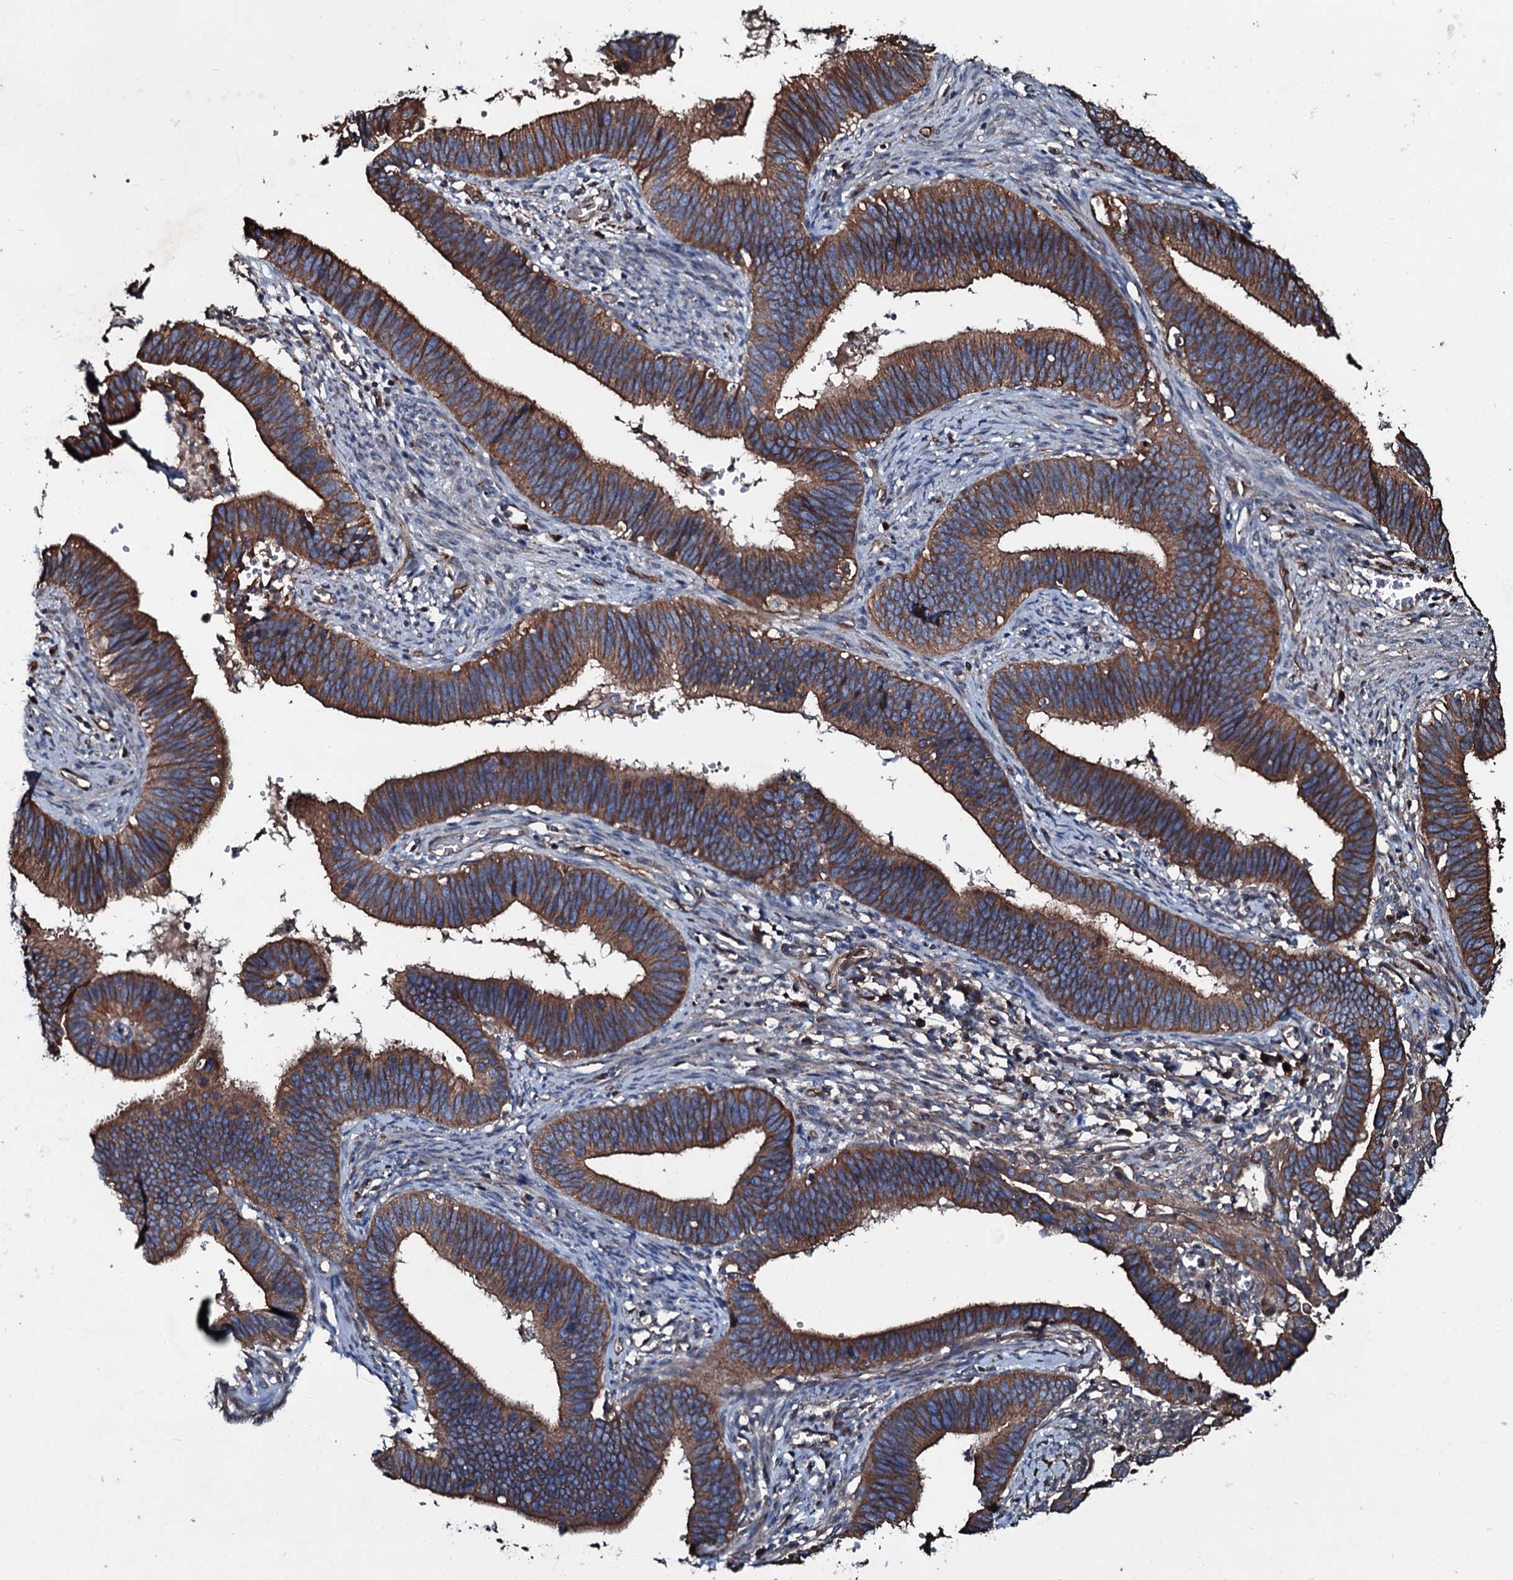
{"staining": {"intensity": "moderate", "quantity": ">75%", "location": "cytoplasmic/membranous"}, "tissue": "cervical cancer", "cell_type": "Tumor cells", "image_type": "cancer", "snomed": [{"axis": "morphology", "description": "Adenocarcinoma, NOS"}, {"axis": "topography", "description": "Cervix"}], "caption": "A micrograph of human cervical cancer (adenocarcinoma) stained for a protein exhibits moderate cytoplasmic/membranous brown staining in tumor cells.", "gene": "DMAC2", "patient": {"sex": "female", "age": 42}}